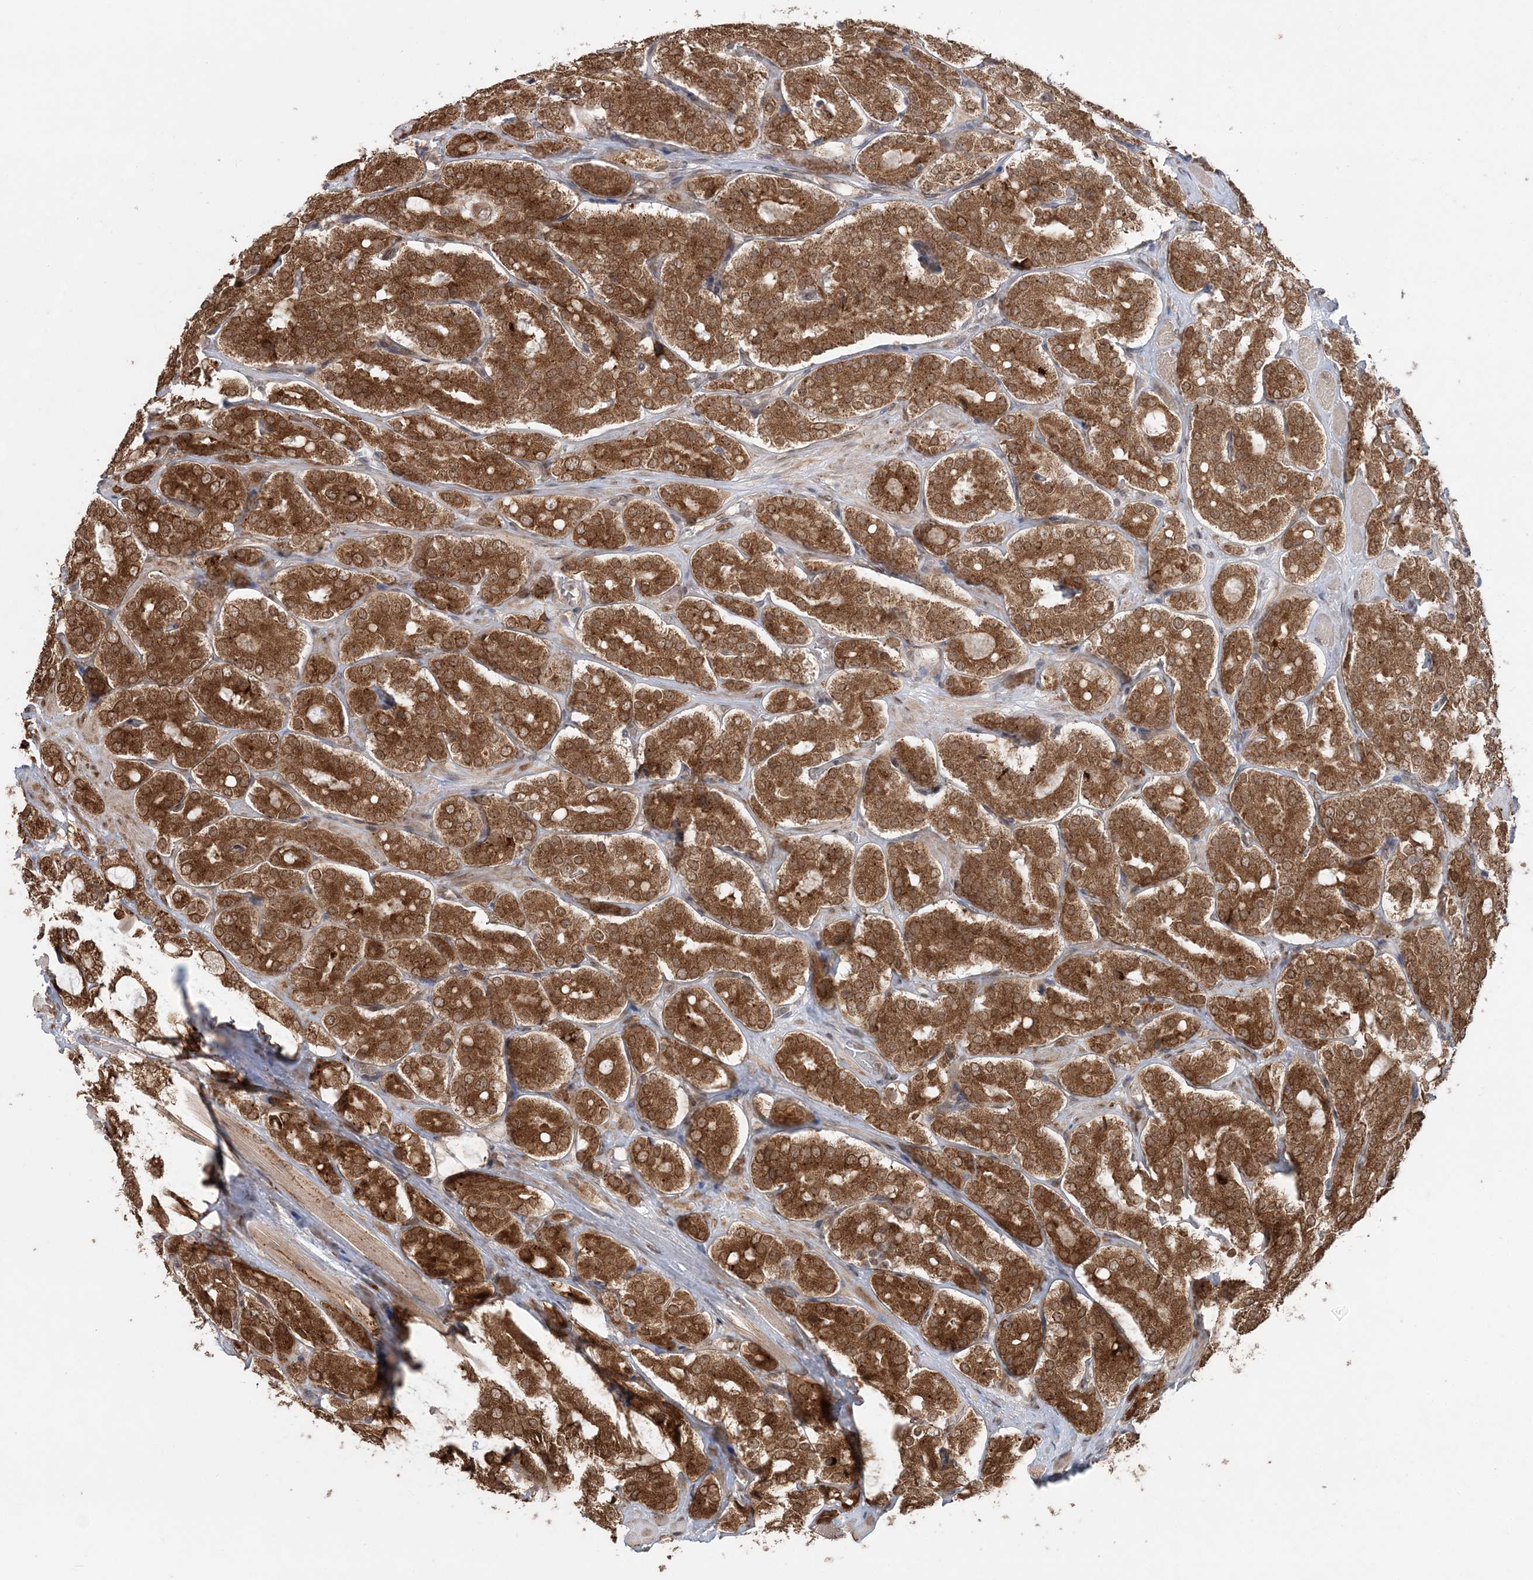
{"staining": {"intensity": "strong", "quantity": ">75%", "location": "cytoplasmic/membranous"}, "tissue": "prostate cancer", "cell_type": "Tumor cells", "image_type": "cancer", "snomed": [{"axis": "morphology", "description": "Adenocarcinoma, High grade"}, {"axis": "topography", "description": "Prostate"}], "caption": "An immunohistochemistry photomicrograph of tumor tissue is shown. Protein staining in brown labels strong cytoplasmic/membranous positivity in adenocarcinoma (high-grade) (prostate) within tumor cells.", "gene": "TMED10", "patient": {"sex": "male", "age": 65}}